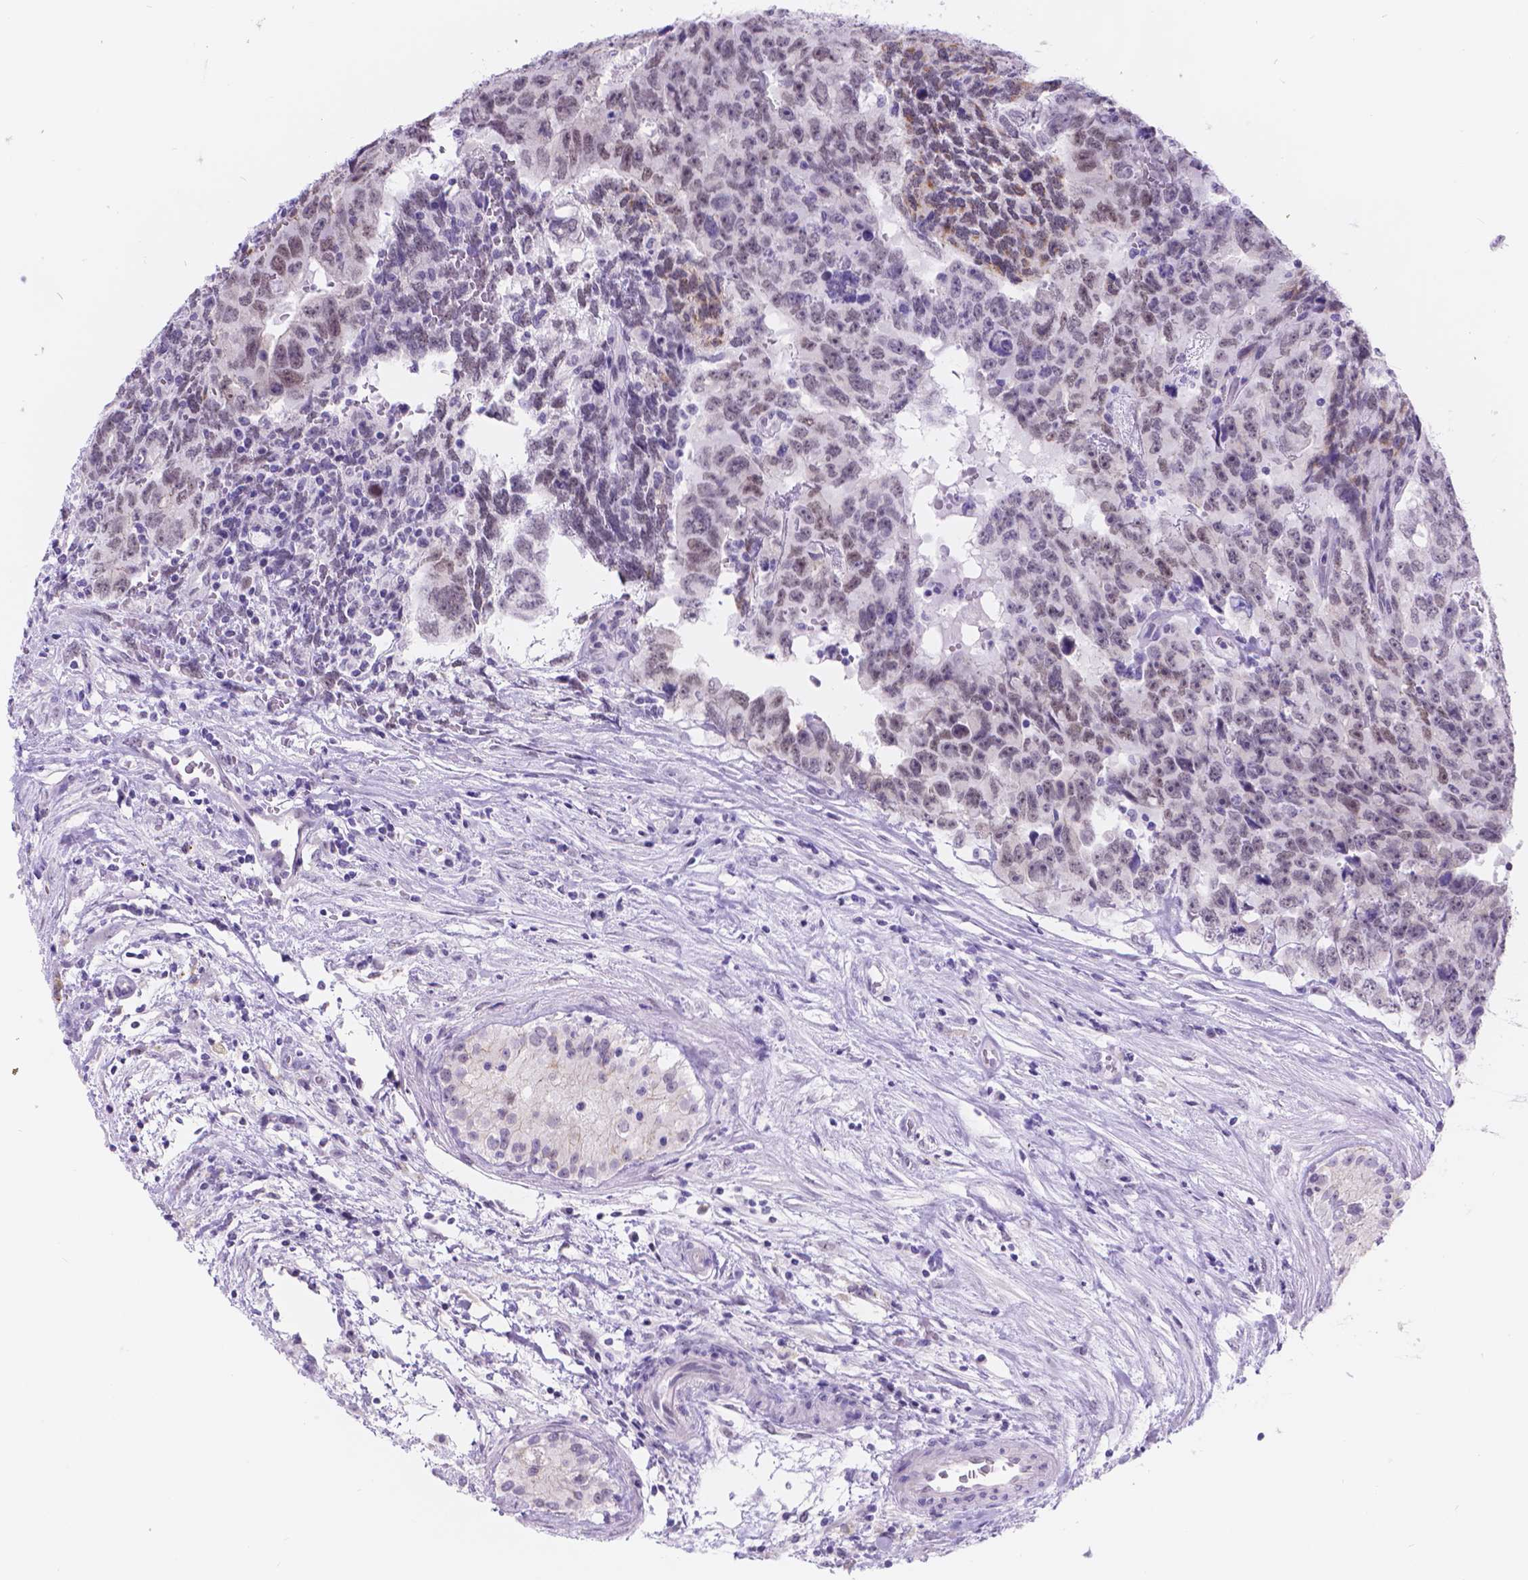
{"staining": {"intensity": "weak", "quantity": "25%-75%", "location": "nuclear"}, "tissue": "testis cancer", "cell_type": "Tumor cells", "image_type": "cancer", "snomed": [{"axis": "morphology", "description": "Carcinoma, Embryonal, NOS"}, {"axis": "topography", "description": "Testis"}], "caption": "The histopathology image shows a brown stain indicating the presence of a protein in the nuclear of tumor cells in testis cancer (embryonal carcinoma).", "gene": "DCC", "patient": {"sex": "male", "age": 24}}